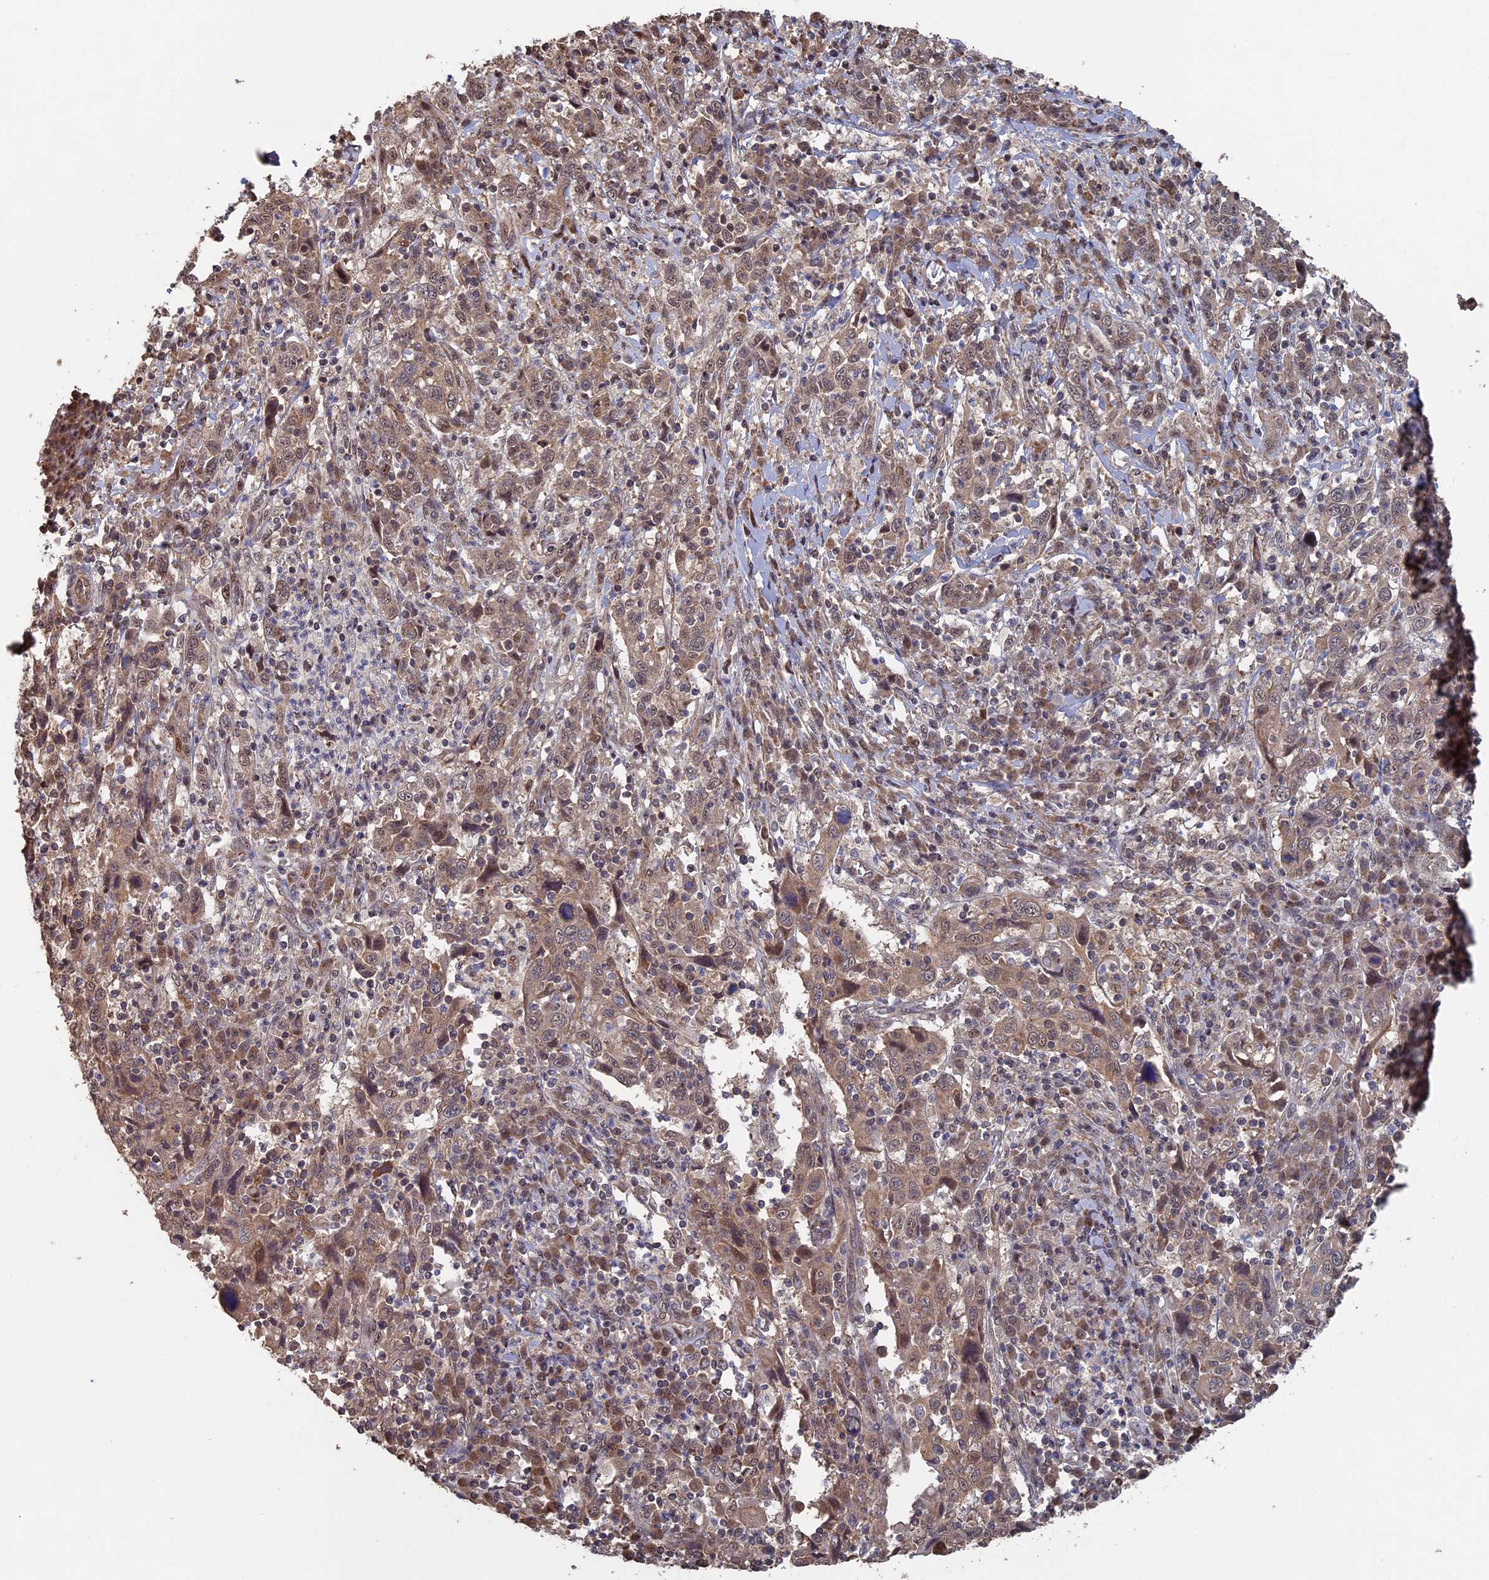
{"staining": {"intensity": "moderate", "quantity": ">75%", "location": "cytoplasmic/membranous,nuclear"}, "tissue": "cervical cancer", "cell_type": "Tumor cells", "image_type": "cancer", "snomed": [{"axis": "morphology", "description": "Squamous cell carcinoma, NOS"}, {"axis": "topography", "description": "Cervix"}], "caption": "Immunohistochemical staining of human cervical cancer (squamous cell carcinoma) exhibits moderate cytoplasmic/membranous and nuclear protein staining in about >75% of tumor cells.", "gene": "KIAA1328", "patient": {"sex": "female", "age": 46}}